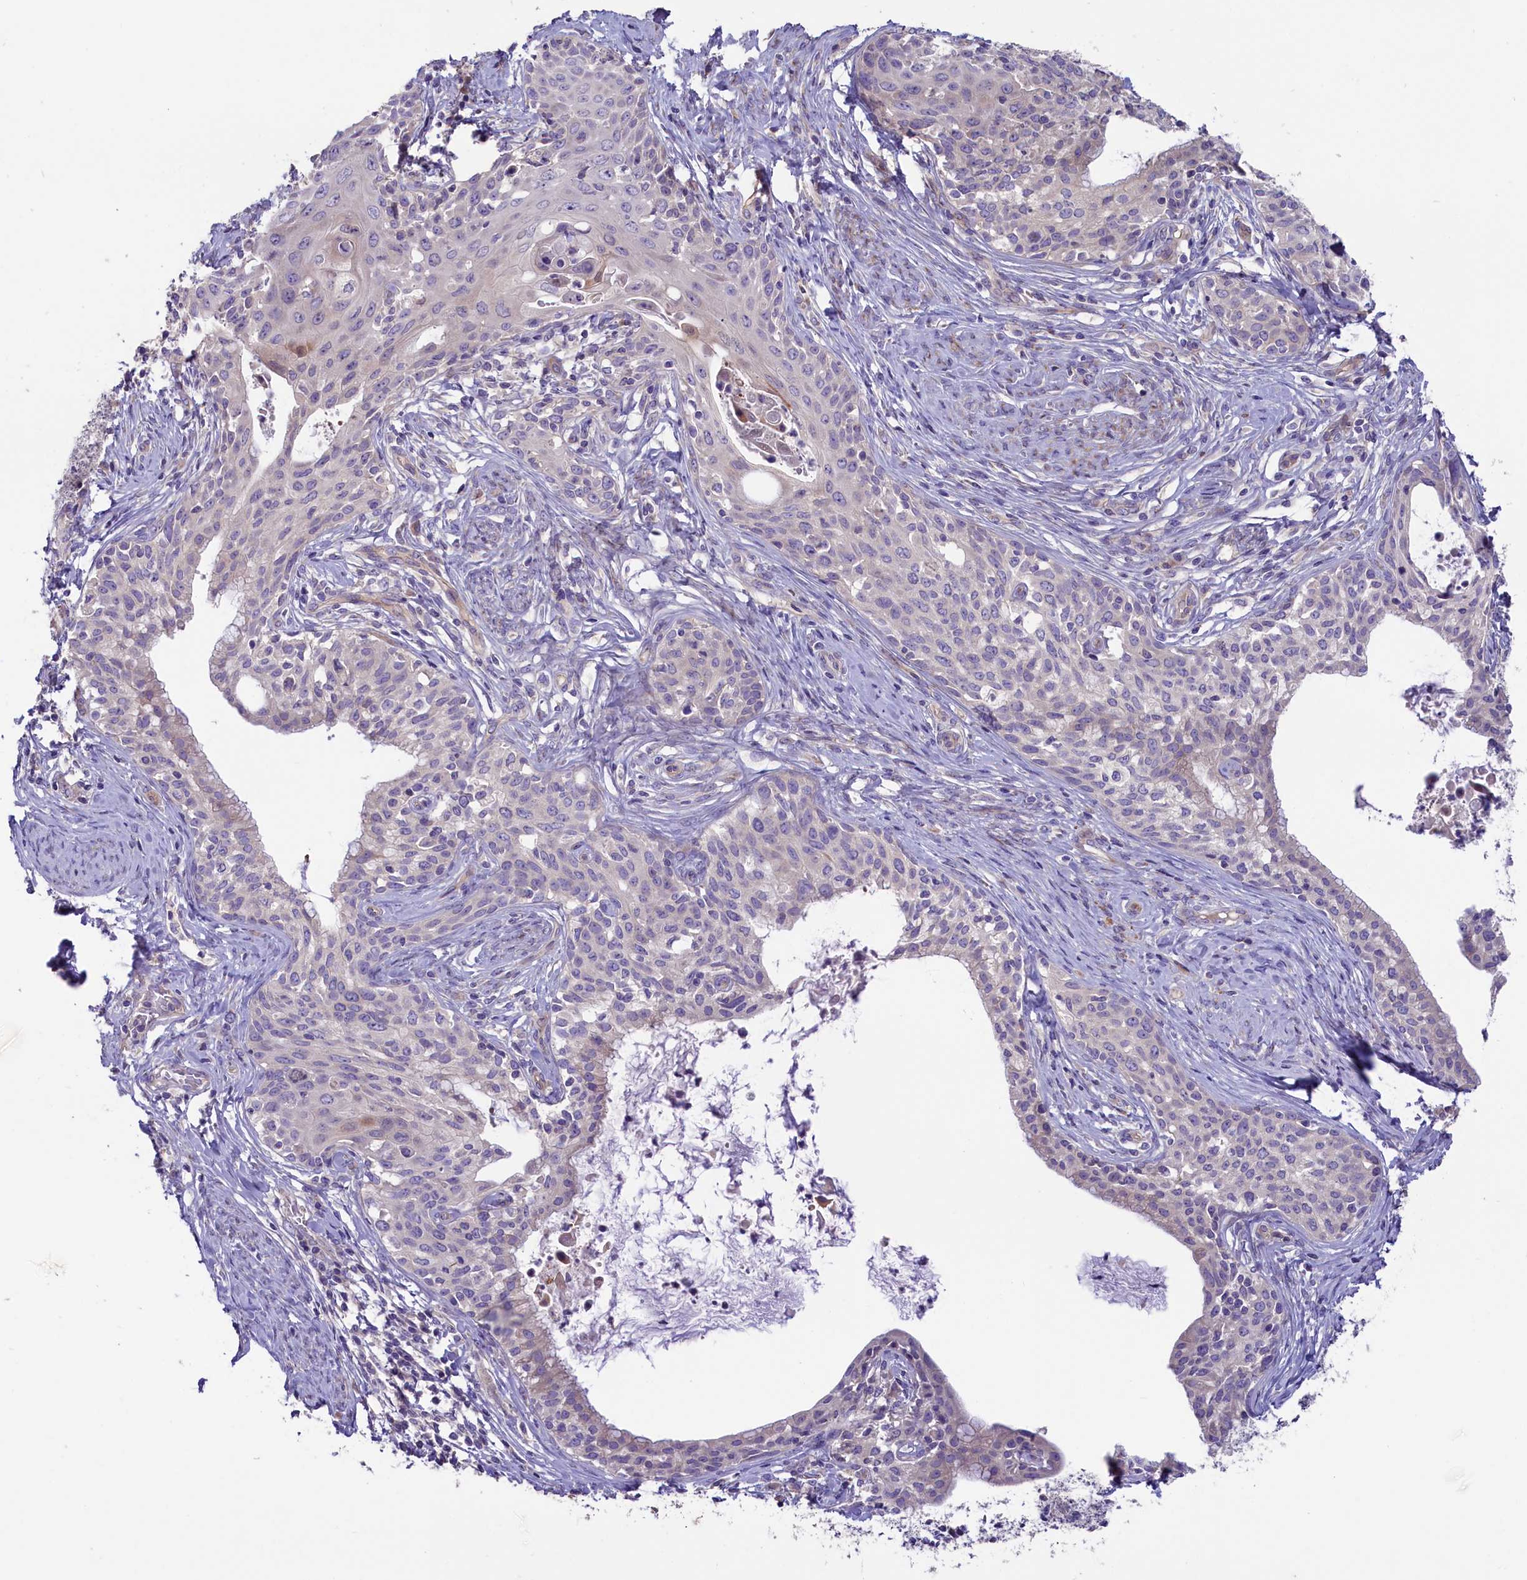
{"staining": {"intensity": "weak", "quantity": "<25%", "location": "cytoplasmic/membranous"}, "tissue": "cervical cancer", "cell_type": "Tumor cells", "image_type": "cancer", "snomed": [{"axis": "morphology", "description": "Squamous cell carcinoma, NOS"}, {"axis": "morphology", "description": "Adenocarcinoma, NOS"}, {"axis": "topography", "description": "Cervix"}], "caption": "A high-resolution histopathology image shows immunohistochemistry staining of cervical cancer (squamous cell carcinoma), which displays no significant positivity in tumor cells. (Stains: DAB immunohistochemistry (IHC) with hematoxylin counter stain, Microscopy: brightfield microscopy at high magnification).", "gene": "CD99L2", "patient": {"sex": "female", "age": 52}}